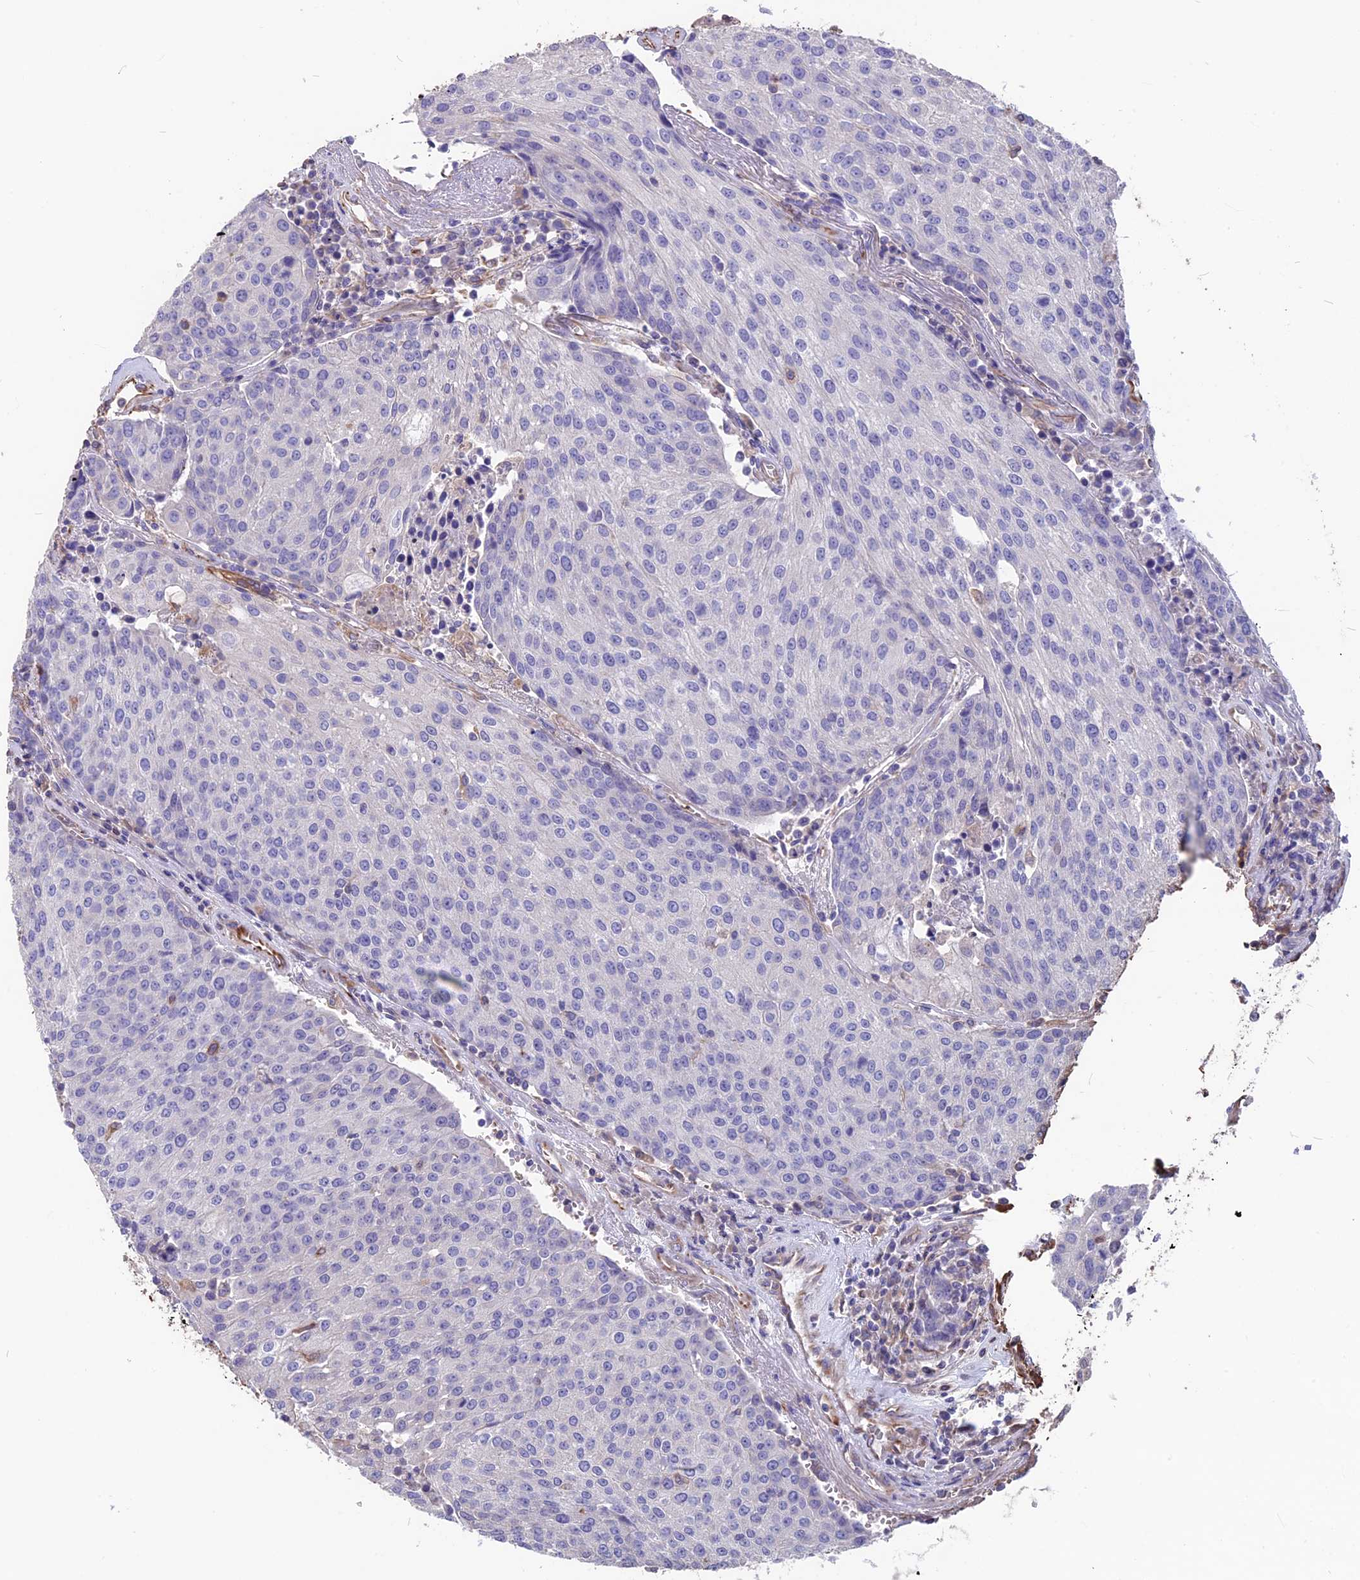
{"staining": {"intensity": "negative", "quantity": "none", "location": "none"}, "tissue": "urothelial cancer", "cell_type": "Tumor cells", "image_type": "cancer", "snomed": [{"axis": "morphology", "description": "Urothelial carcinoma, High grade"}, {"axis": "topography", "description": "Urinary bladder"}], "caption": "Urothelial carcinoma (high-grade) was stained to show a protein in brown. There is no significant staining in tumor cells. (DAB (3,3'-diaminobenzidine) IHC, high magnification).", "gene": "SEH1L", "patient": {"sex": "female", "age": 85}}